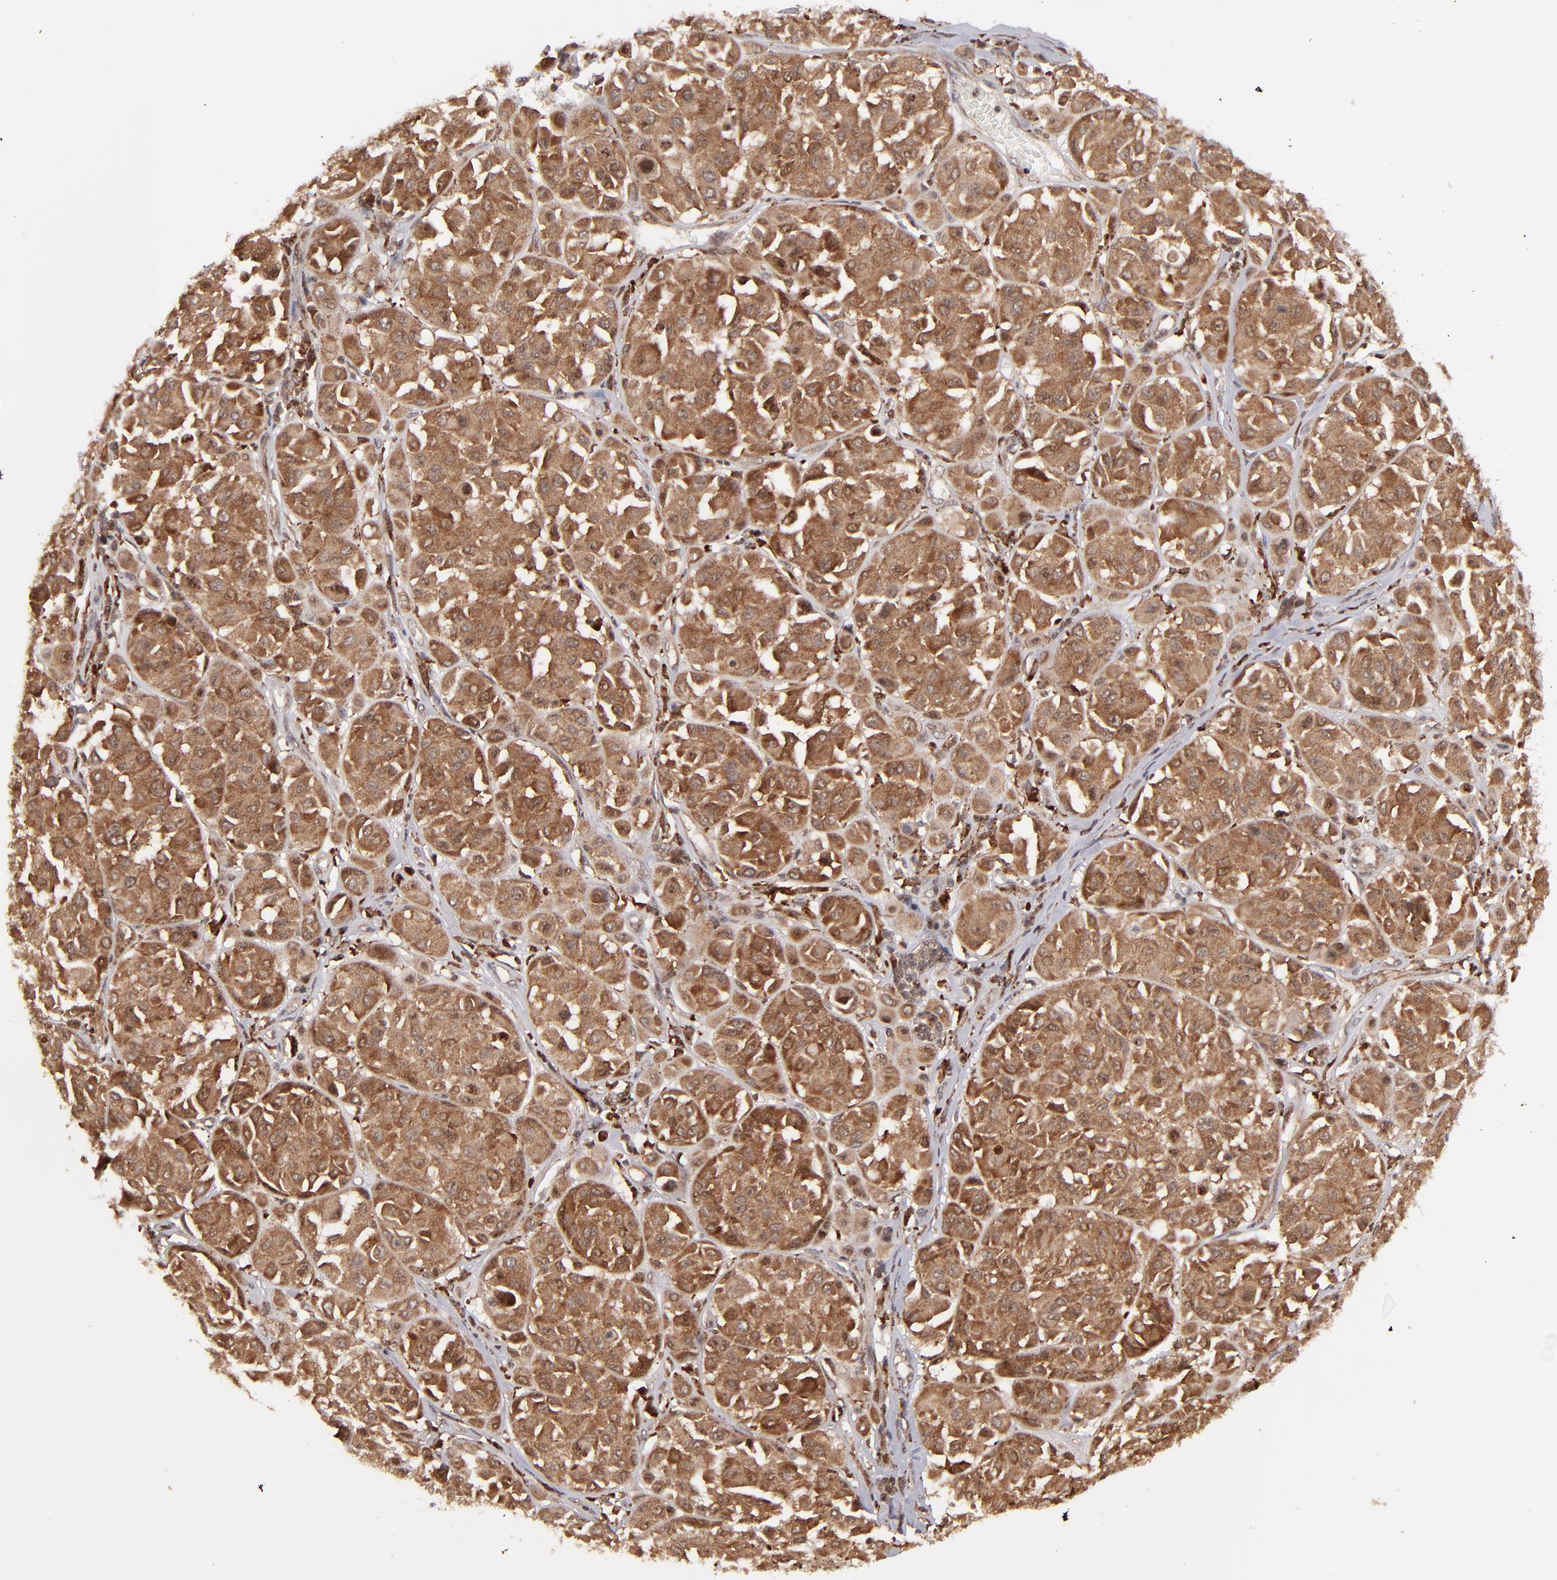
{"staining": {"intensity": "strong", "quantity": ">75%", "location": "cytoplasmic/membranous,nuclear"}, "tissue": "melanoma", "cell_type": "Tumor cells", "image_type": "cancer", "snomed": [{"axis": "morphology", "description": "Malignant melanoma, Metastatic site"}, {"axis": "topography", "description": "Soft tissue"}], "caption": "Melanoma was stained to show a protein in brown. There is high levels of strong cytoplasmic/membranous and nuclear staining in about >75% of tumor cells.", "gene": "RGS6", "patient": {"sex": "male", "age": 41}}